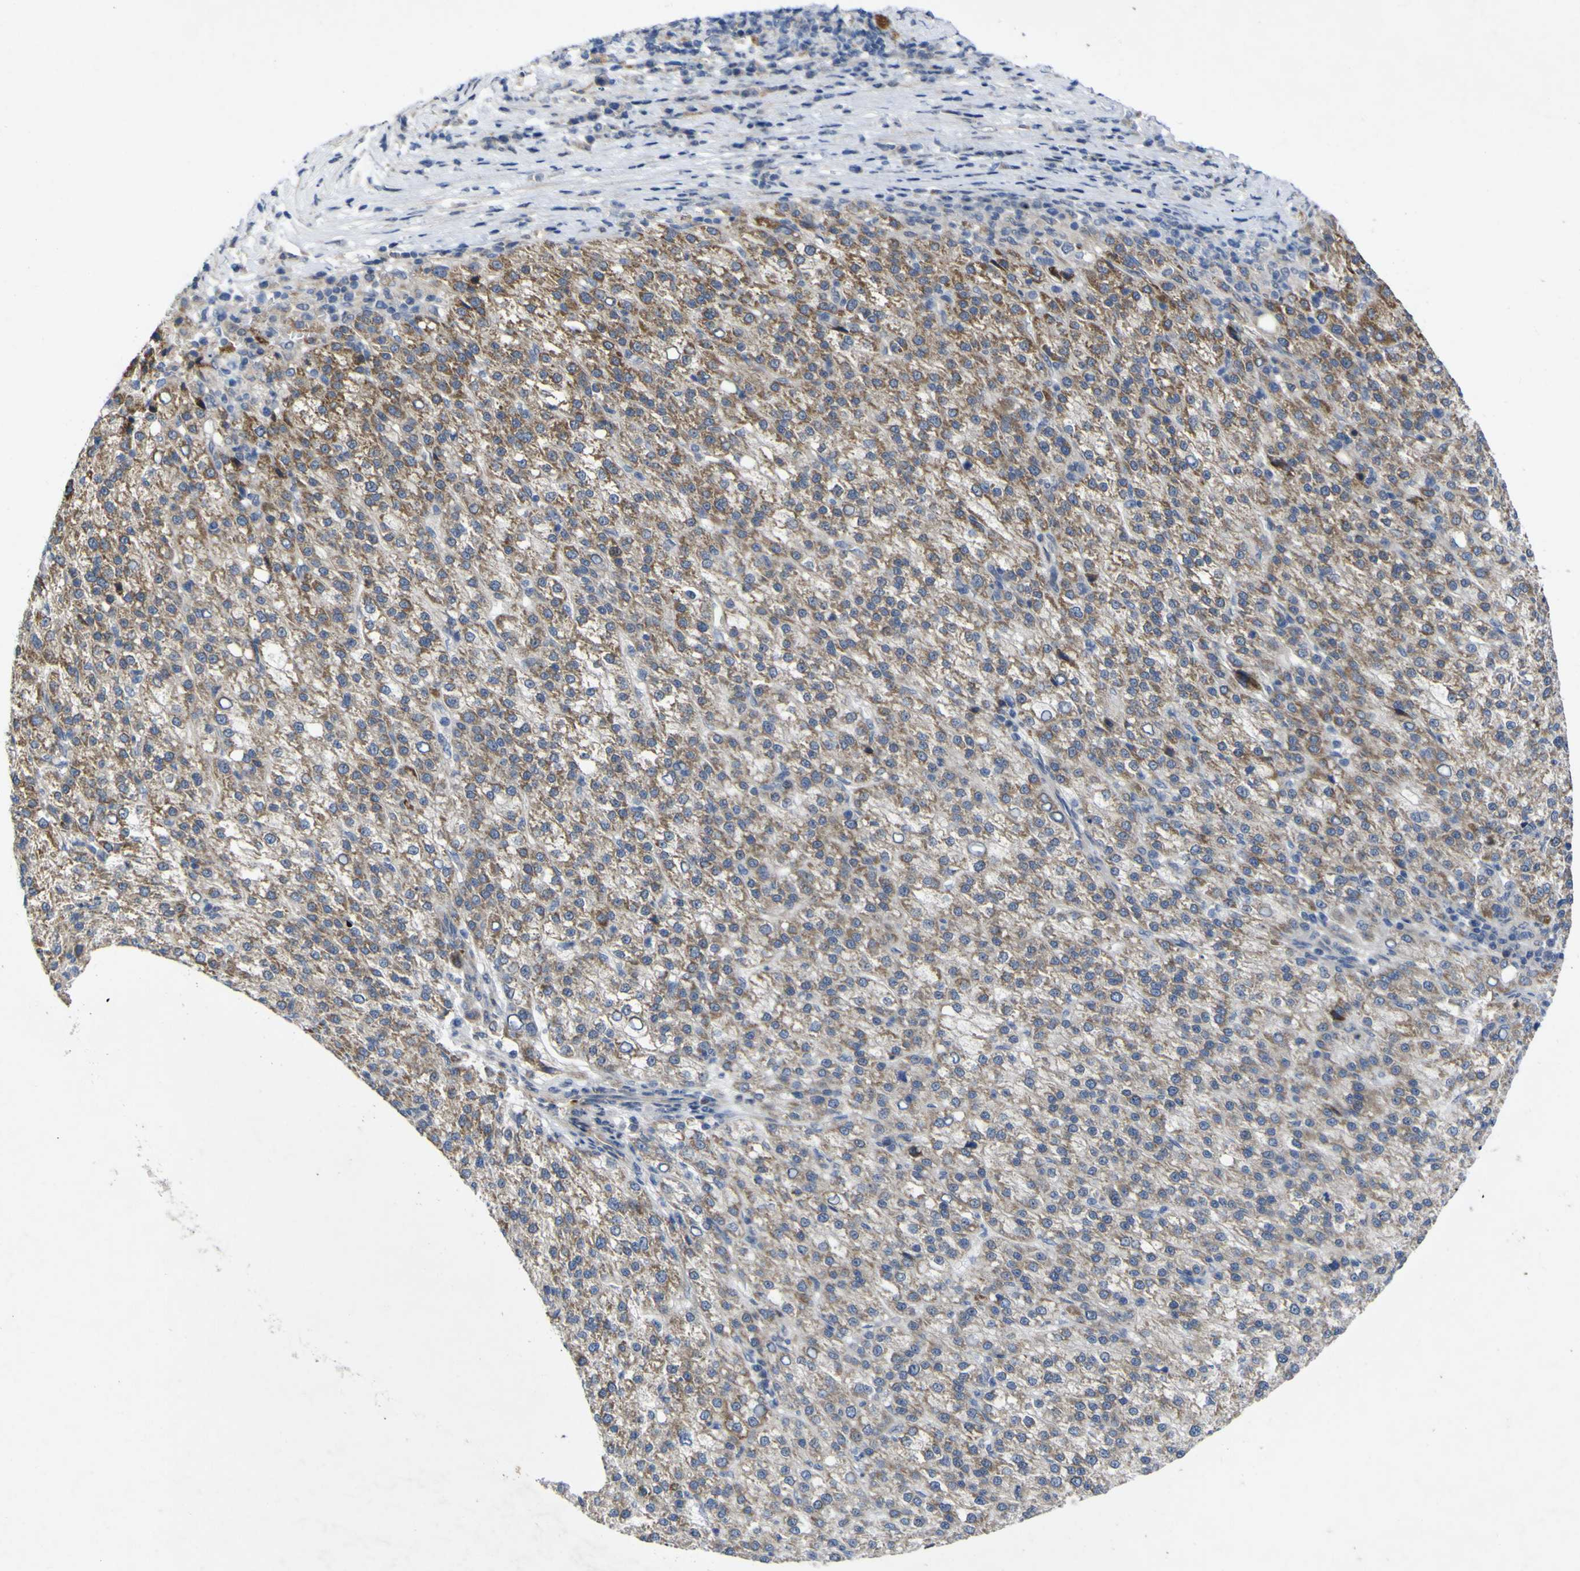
{"staining": {"intensity": "weak", "quantity": "<25%", "location": "cytoplasmic/membranous"}, "tissue": "liver cancer", "cell_type": "Tumor cells", "image_type": "cancer", "snomed": [{"axis": "morphology", "description": "Carcinoma, Hepatocellular, NOS"}, {"axis": "topography", "description": "Liver"}], "caption": "This is an immunohistochemistry image of liver cancer. There is no staining in tumor cells.", "gene": "NAV1", "patient": {"sex": "female", "age": 58}}